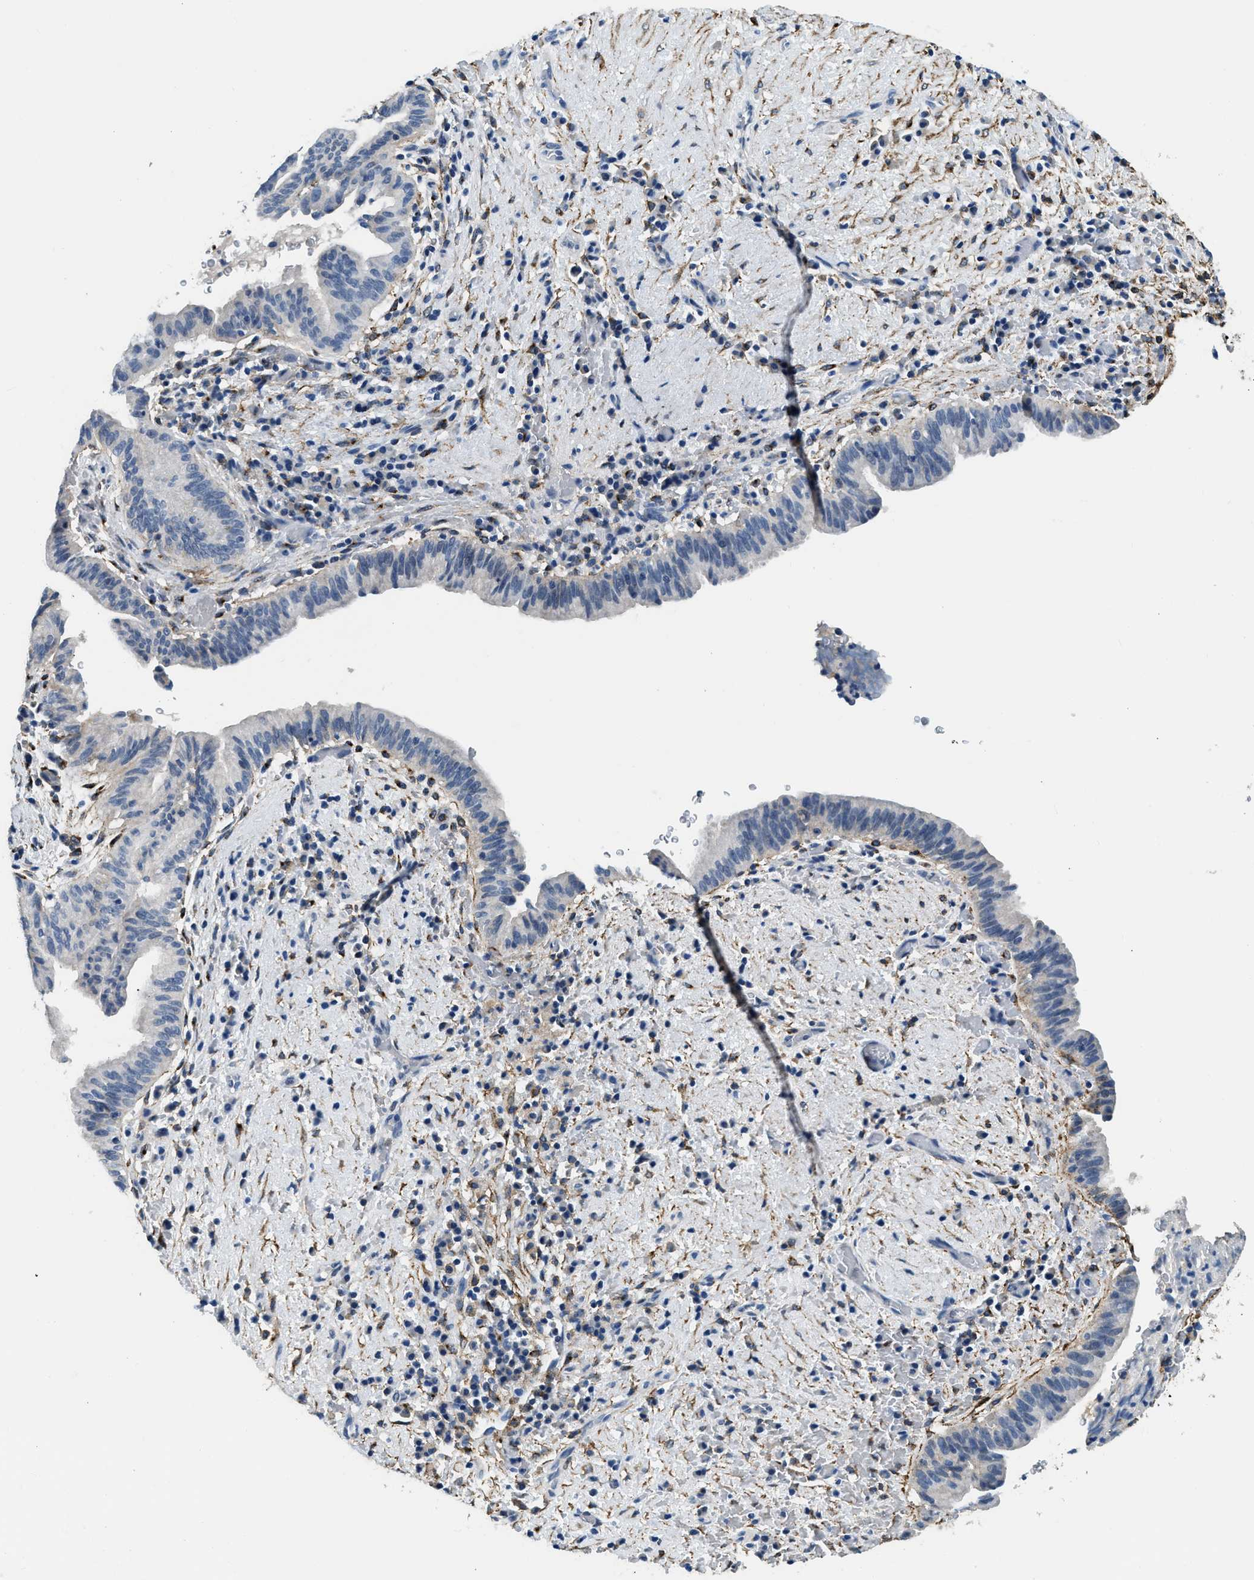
{"staining": {"intensity": "negative", "quantity": "none", "location": "none"}, "tissue": "liver cancer", "cell_type": "Tumor cells", "image_type": "cancer", "snomed": [{"axis": "morphology", "description": "Cholangiocarcinoma"}, {"axis": "topography", "description": "Liver"}], "caption": "The photomicrograph demonstrates no staining of tumor cells in liver cancer.", "gene": "LRP1", "patient": {"sex": "female", "age": 38}}